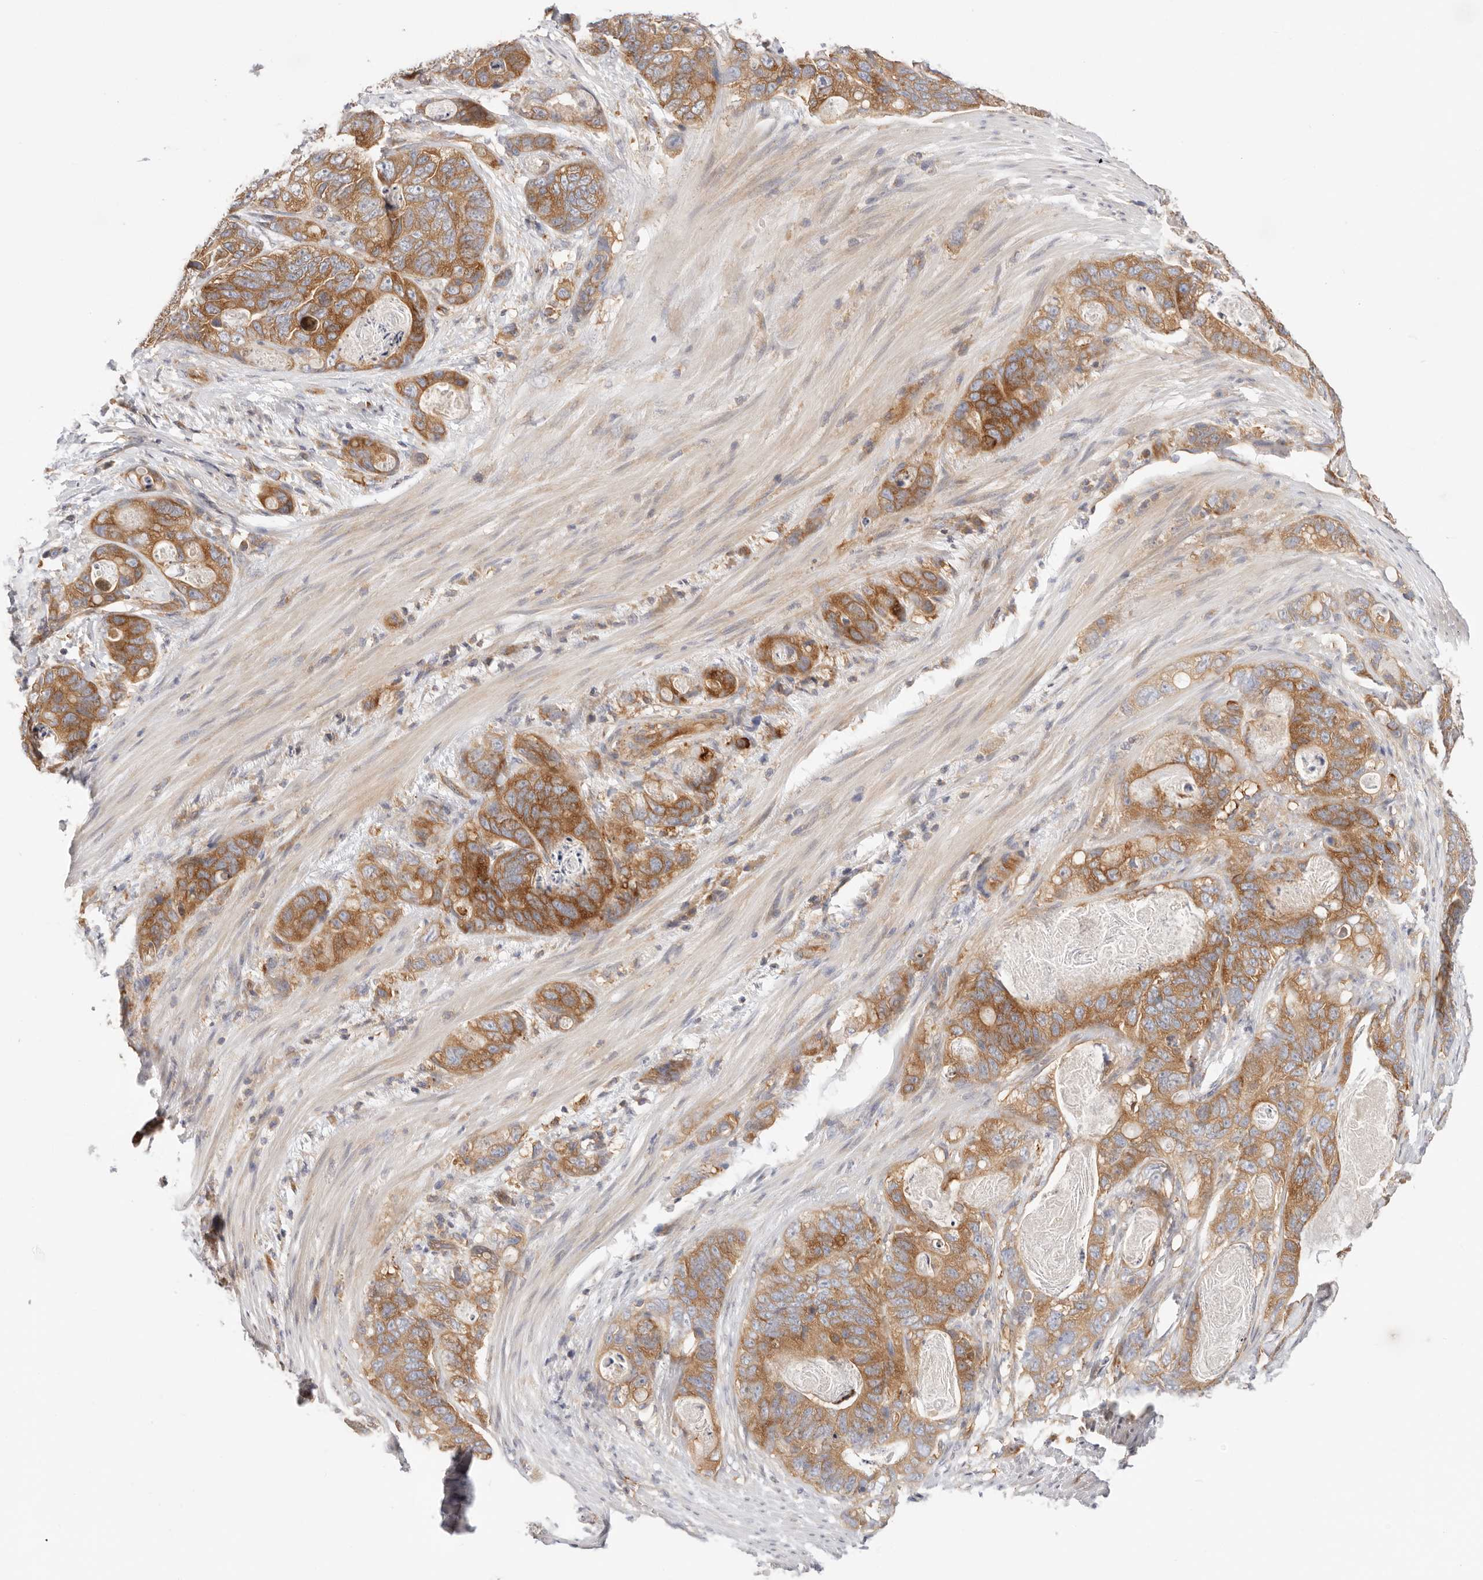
{"staining": {"intensity": "strong", "quantity": ">75%", "location": "cytoplasmic/membranous"}, "tissue": "stomach cancer", "cell_type": "Tumor cells", "image_type": "cancer", "snomed": [{"axis": "morphology", "description": "Normal tissue, NOS"}, {"axis": "morphology", "description": "Adenocarcinoma, NOS"}, {"axis": "topography", "description": "Stomach"}], "caption": "Immunohistochemical staining of stomach cancer (adenocarcinoma) shows strong cytoplasmic/membranous protein staining in about >75% of tumor cells. (DAB (3,3'-diaminobenzidine) IHC with brightfield microscopy, high magnification).", "gene": "KCMF1", "patient": {"sex": "female", "age": 89}}